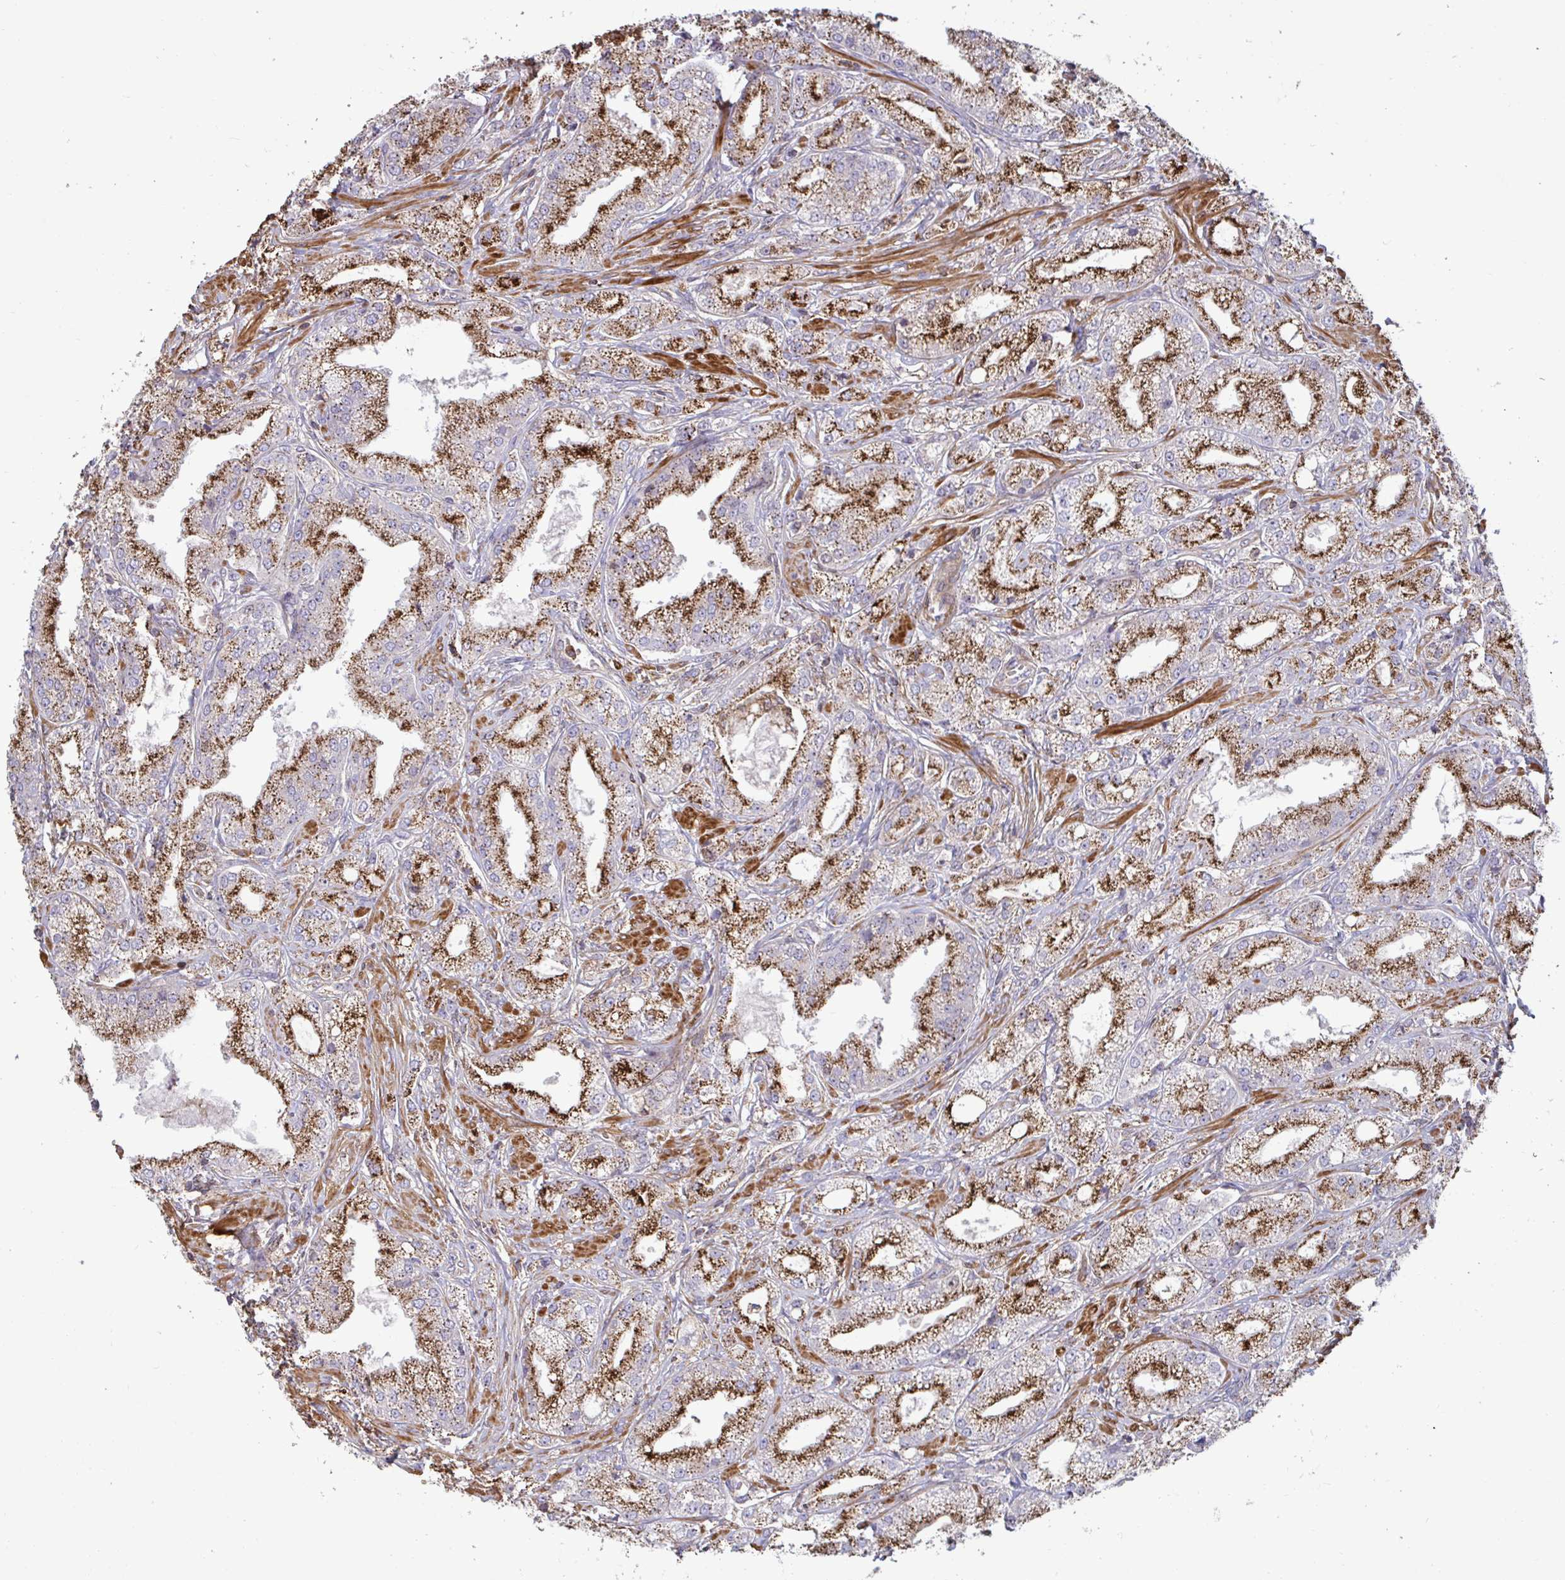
{"staining": {"intensity": "strong", "quantity": ">75%", "location": "cytoplasmic/membranous"}, "tissue": "prostate cancer", "cell_type": "Tumor cells", "image_type": "cancer", "snomed": [{"axis": "morphology", "description": "Adenocarcinoma, High grade"}, {"axis": "topography", "description": "Prostate"}], "caption": "Strong cytoplasmic/membranous positivity is seen in approximately >75% of tumor cells in high-grade adenocarcinoma (prostate). (DAB = brown stain, brightfield microscopy at high magnification).", "gene": "SPRY1", "patient": {"sex": "male", "age": 61}}